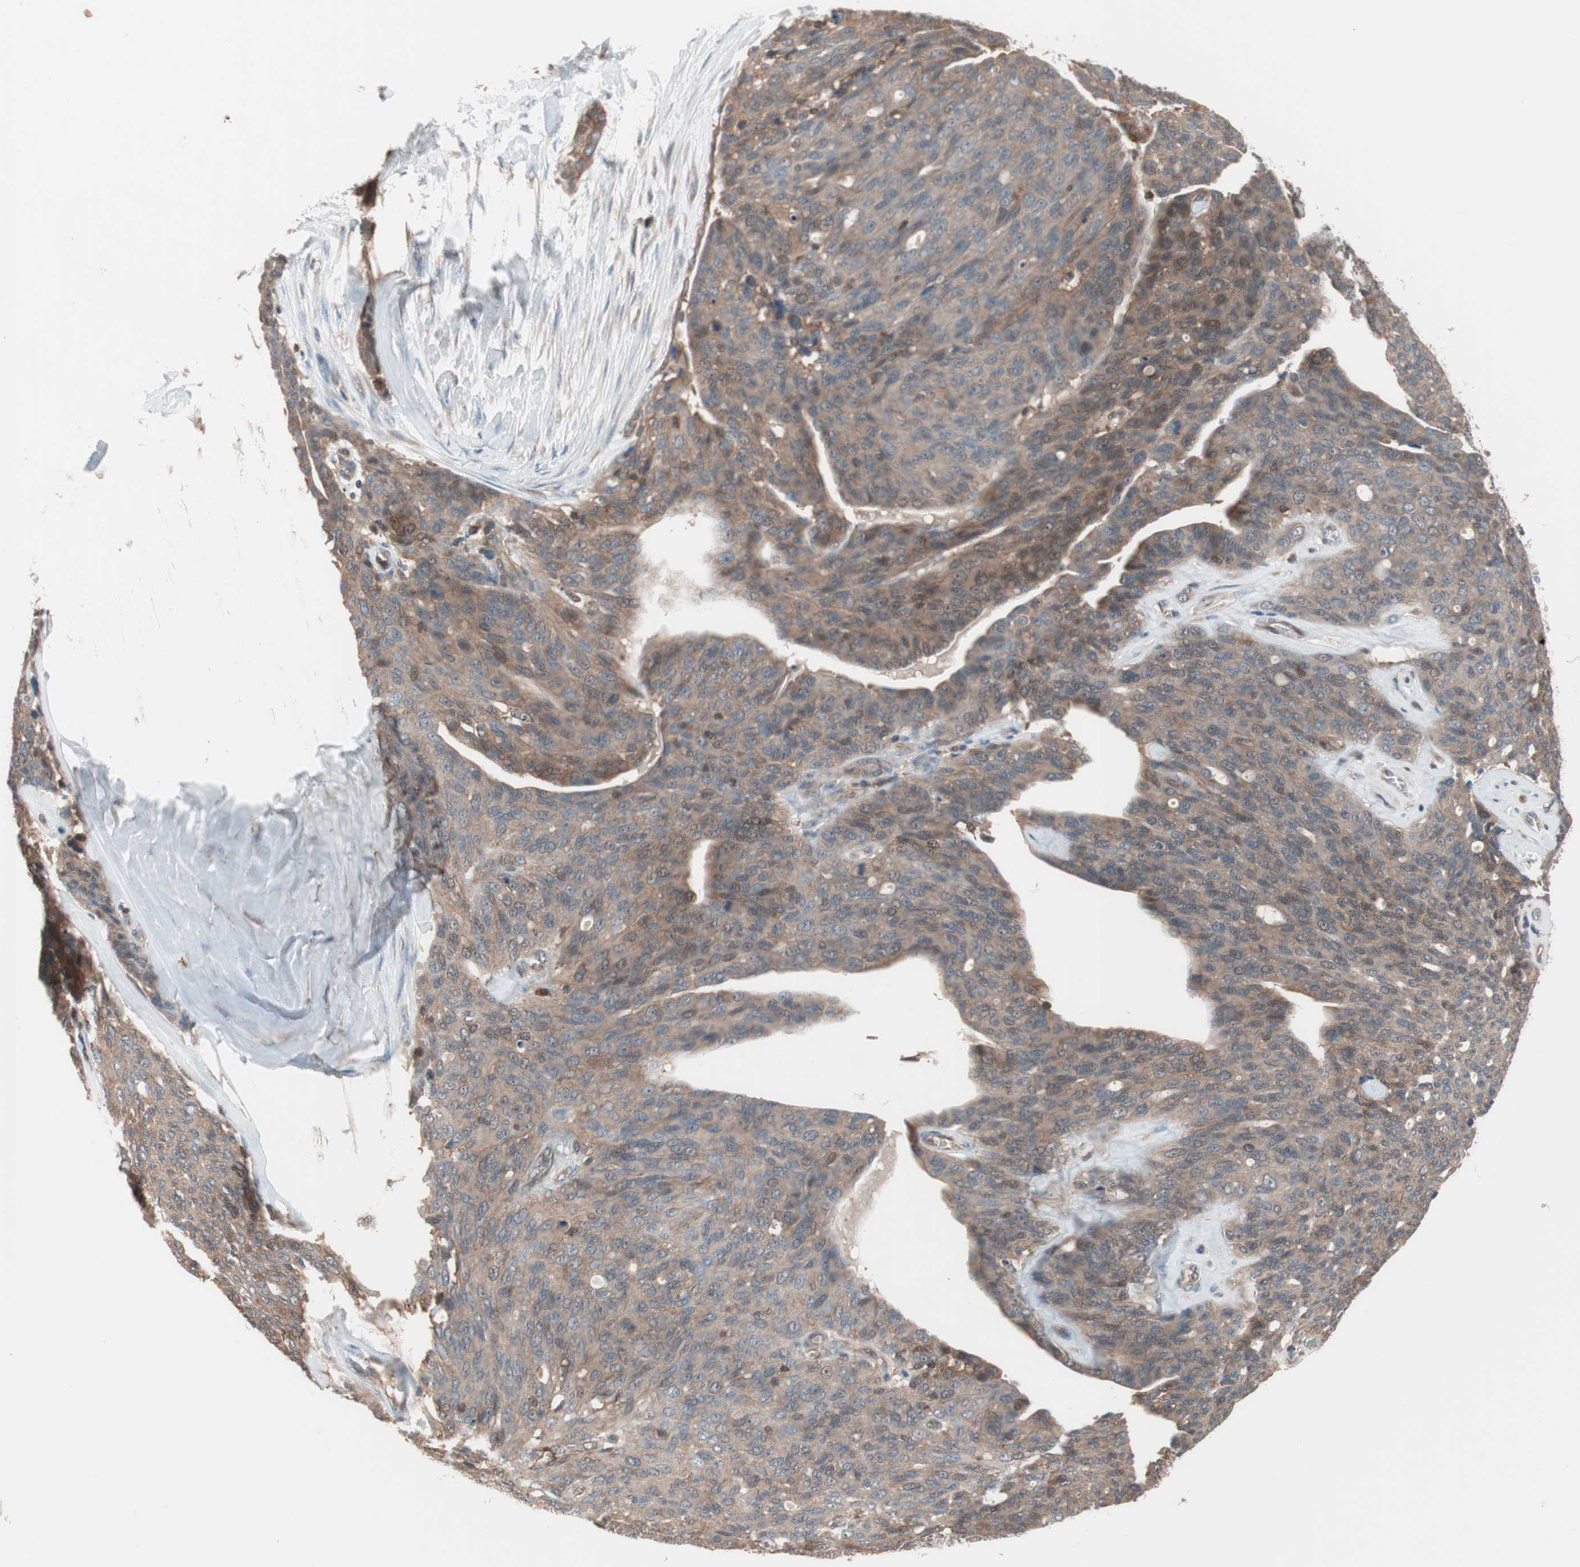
{"staining": {"intensity": "moderate", "quantity": ">75%", "location": "cytoplasmic/membranous"}, "tissue": "ovarian cancer", "cell_type": "Tumor cells", "image_type": "cancer", "snomed": [{"axis": "morphology", "description": "Carcinoma, endometroid"}, {"axis": "topography", "description": "Ovary"}], "caption": "The image reveals staining of endometroid carcinoma (ovarian), revealing moderate cytoplasmic/membranous protein staining (brown color) within tumor cells.", "gene": "GALT", "patient": {"sex": "female", "age": 60}}